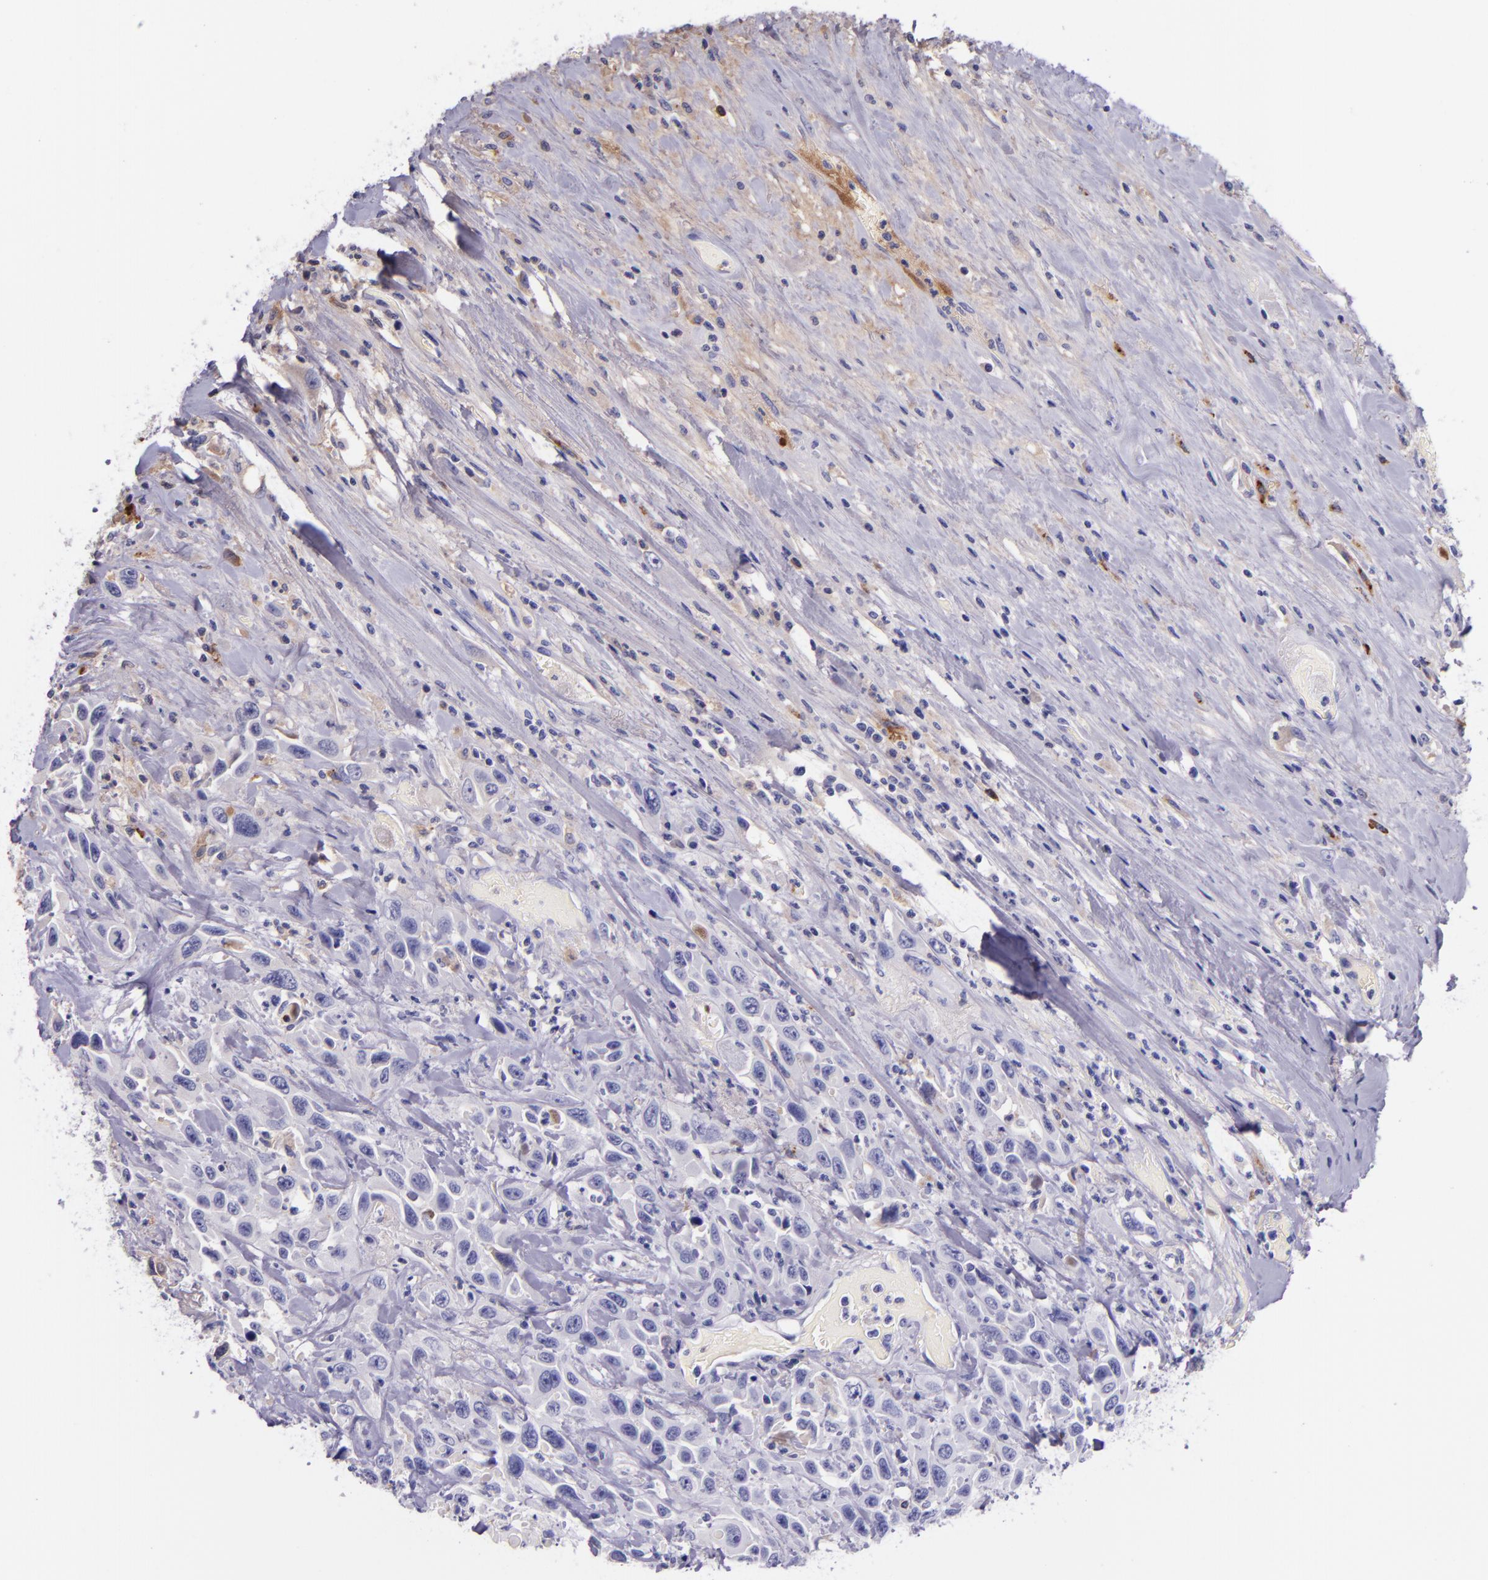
{"staining": {"intensity": "negative", "quantity": "none", "location": "none"}, "tissue": "urothelial cancer", "cell_type": "Tumor cells", "image_type": "cancer", "snomed": [{"axis": "morphology", "description": "Urothelial carcinoma, High grade"}, {"axis": "topography", "description": "Urinary bladder"}], "caption": "Immunohistochemical staining of human urothelial cancer demonstrates no significant staining in tumor cells.", "gene": "KNG1", "patient": {"sex": "female", "age": 84}}